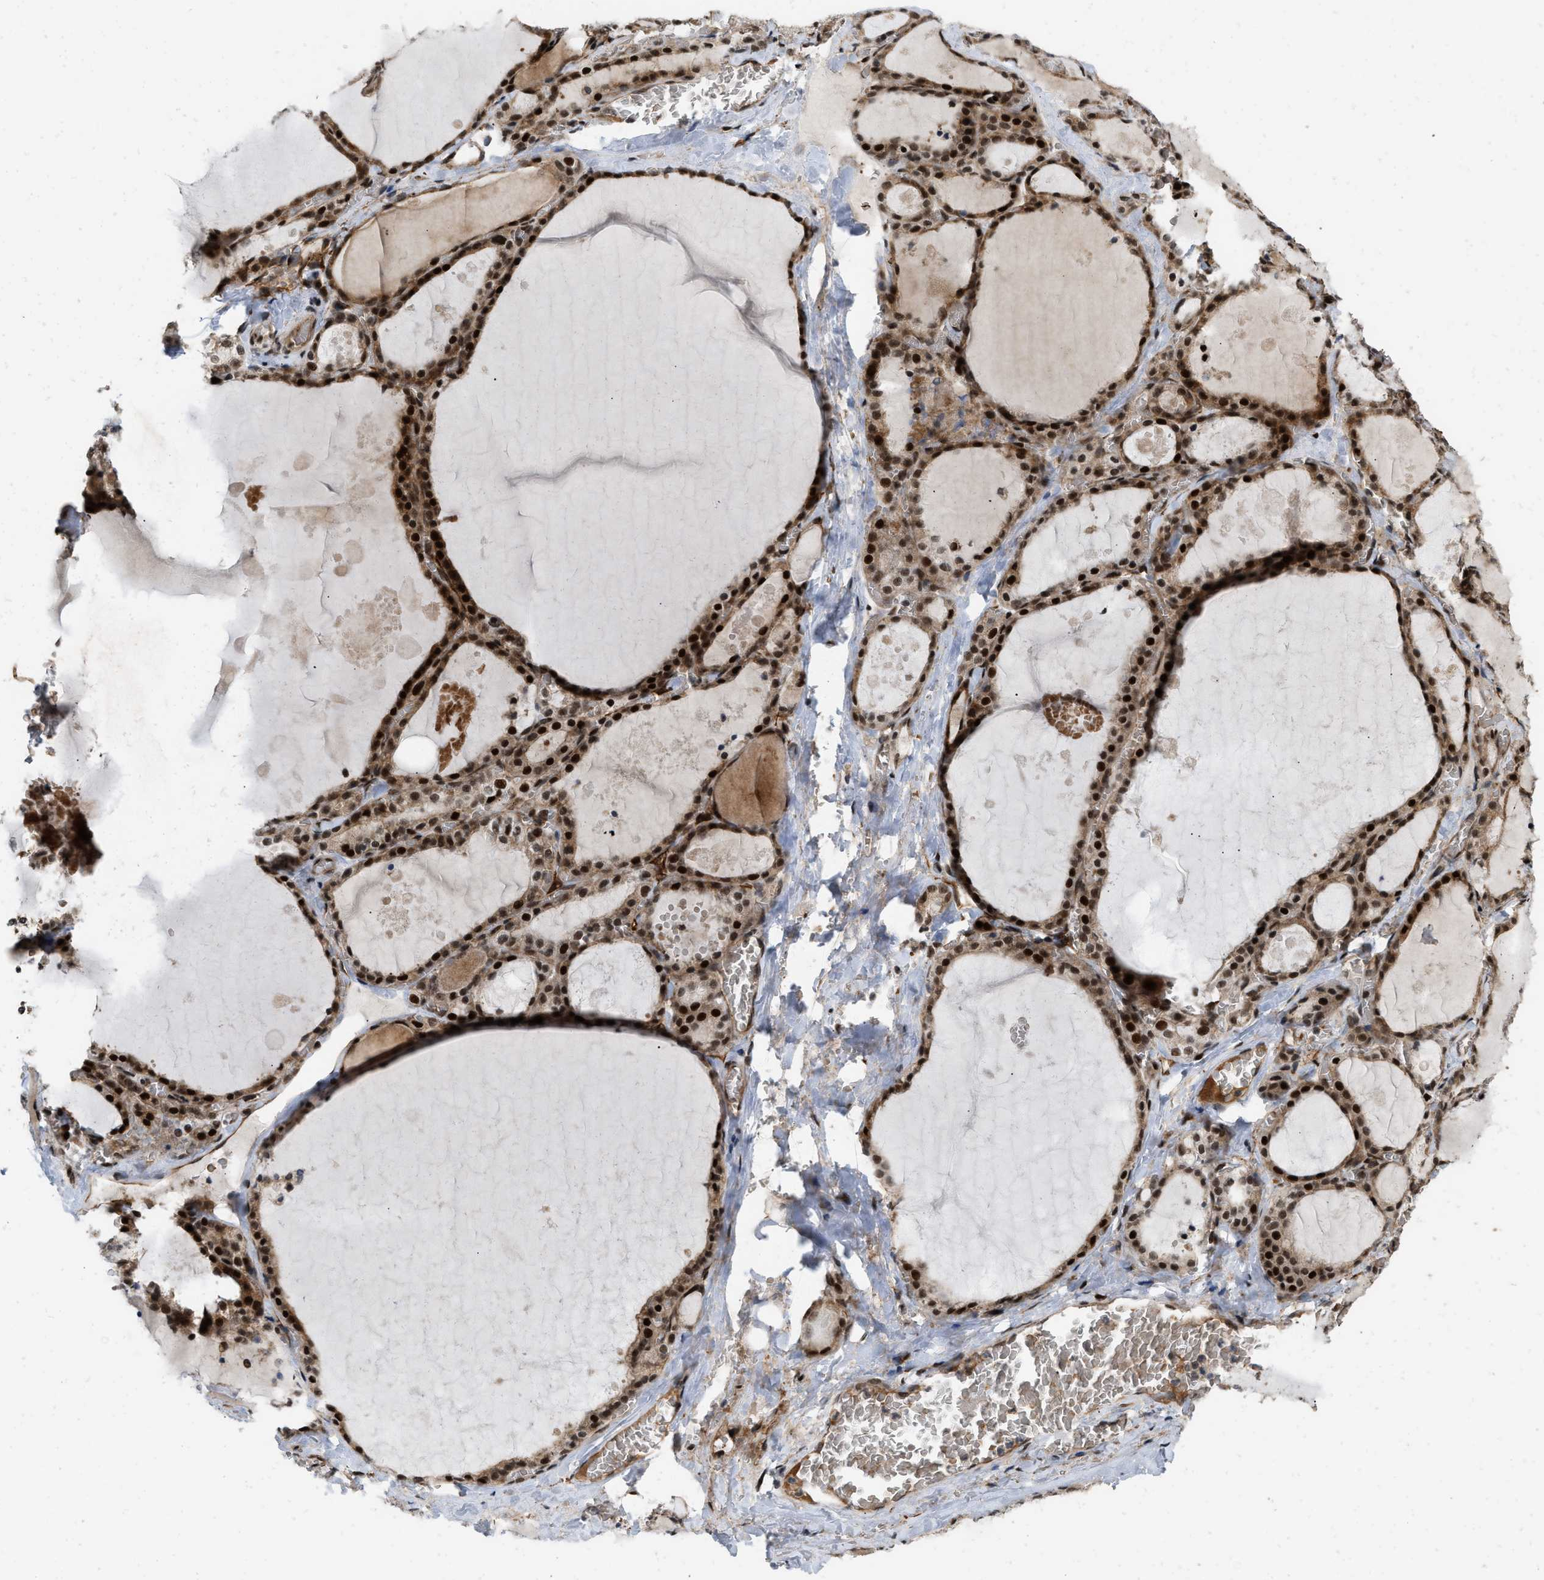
{"staining": {"intensity": "strong", "quantity": ">75%", "location": "cytoplasmic/membranous,nuclear"}, "tissue": "thyroid gland", "cell_type": "Glandular cells", "image_type": "normal", "snomed": [{"axis": "morphology", "description": "Normal tissue, NOS"}, {"axis": "topography", "description": "Thyroid gland"}], "caption": "This is an image of immunohistochemistry (IHC) staining of unremarkable thyroid gland, which shows strong staining in the cytoplasmic/membranous,nuclear of glandular cells.", "gene": "ANKRD11", "patient": {"sex": "male", "age": 56}}